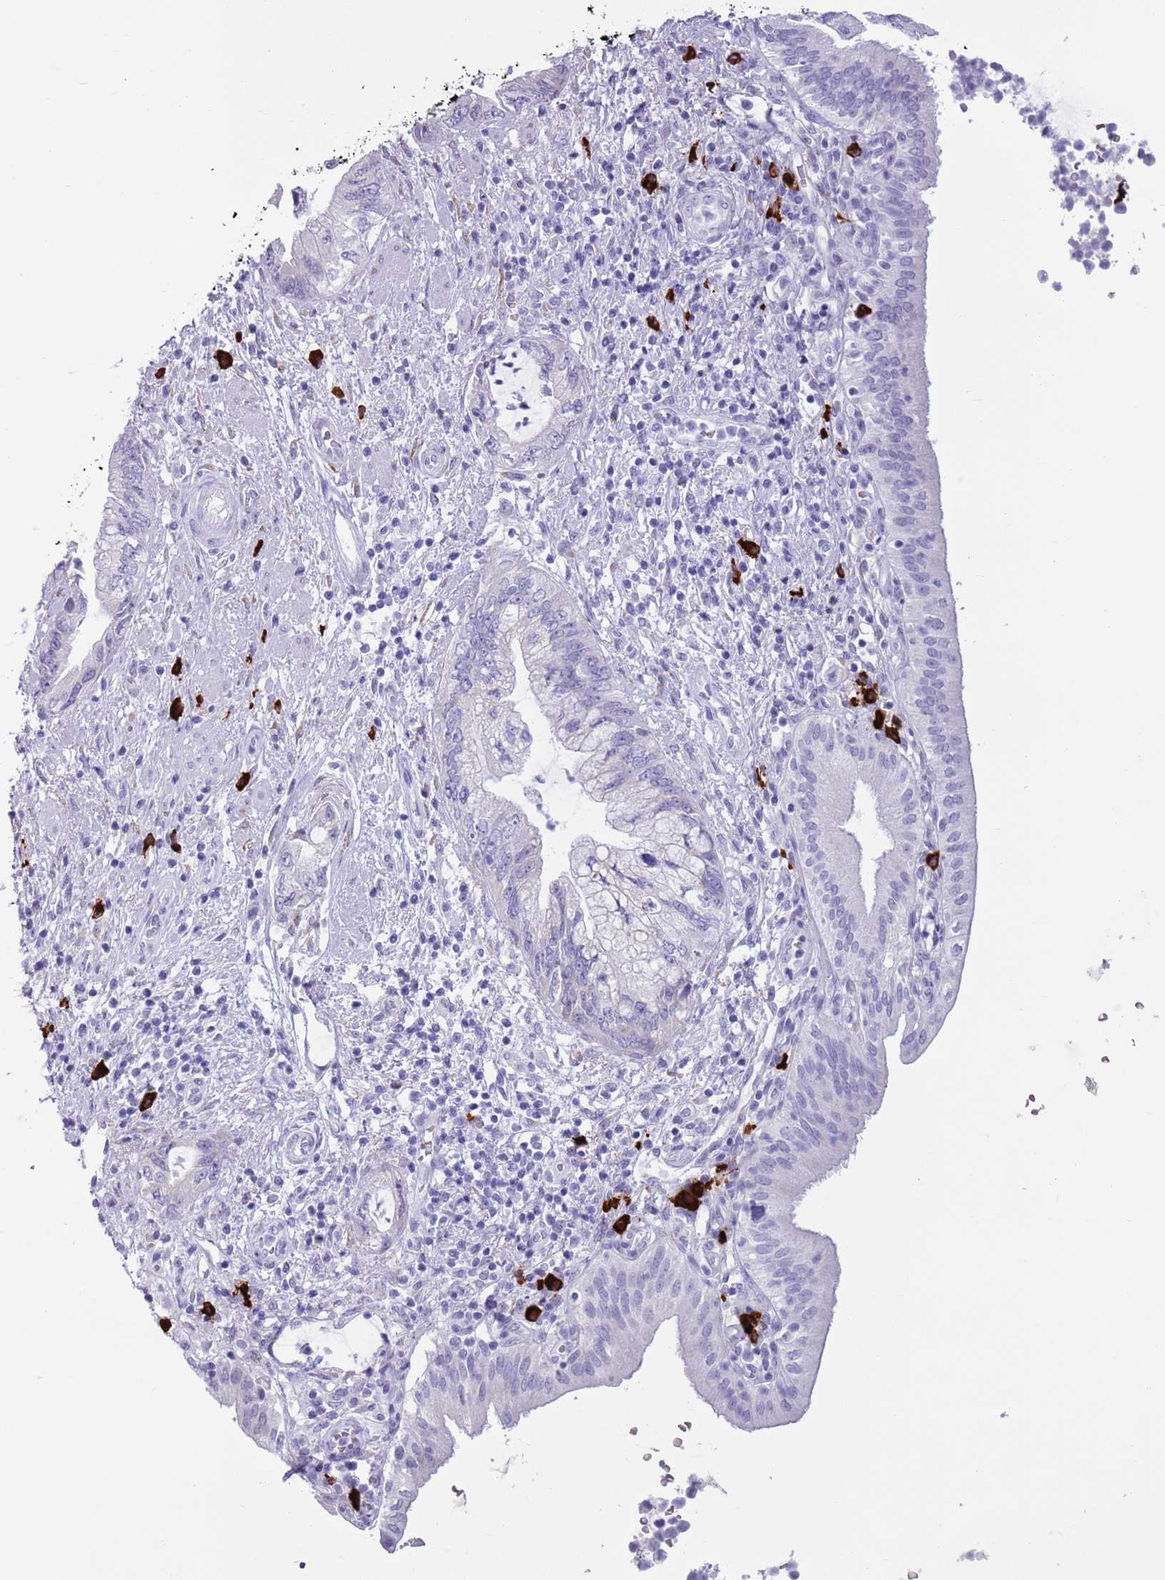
{"staining": {"intensity": "negative", "quantity": "none", "location": "none"}, "tissue": "pancreatic cancer", "cell_type": "Tumor cells", "image_type": "cancer", "snomed": [{"axis": "morphology", "description": "Adenocarcinoma, NOS"}, {"axis": "topography", "description": "Pancreas"}], "caption": "This is a micrograph of immunohistochemistry staining of adenocarcinoma (pancreatic), which shows no expression in tumor cells.", "gene": "LY6G5B", "patient": {"sex": "female", "age": 73}}